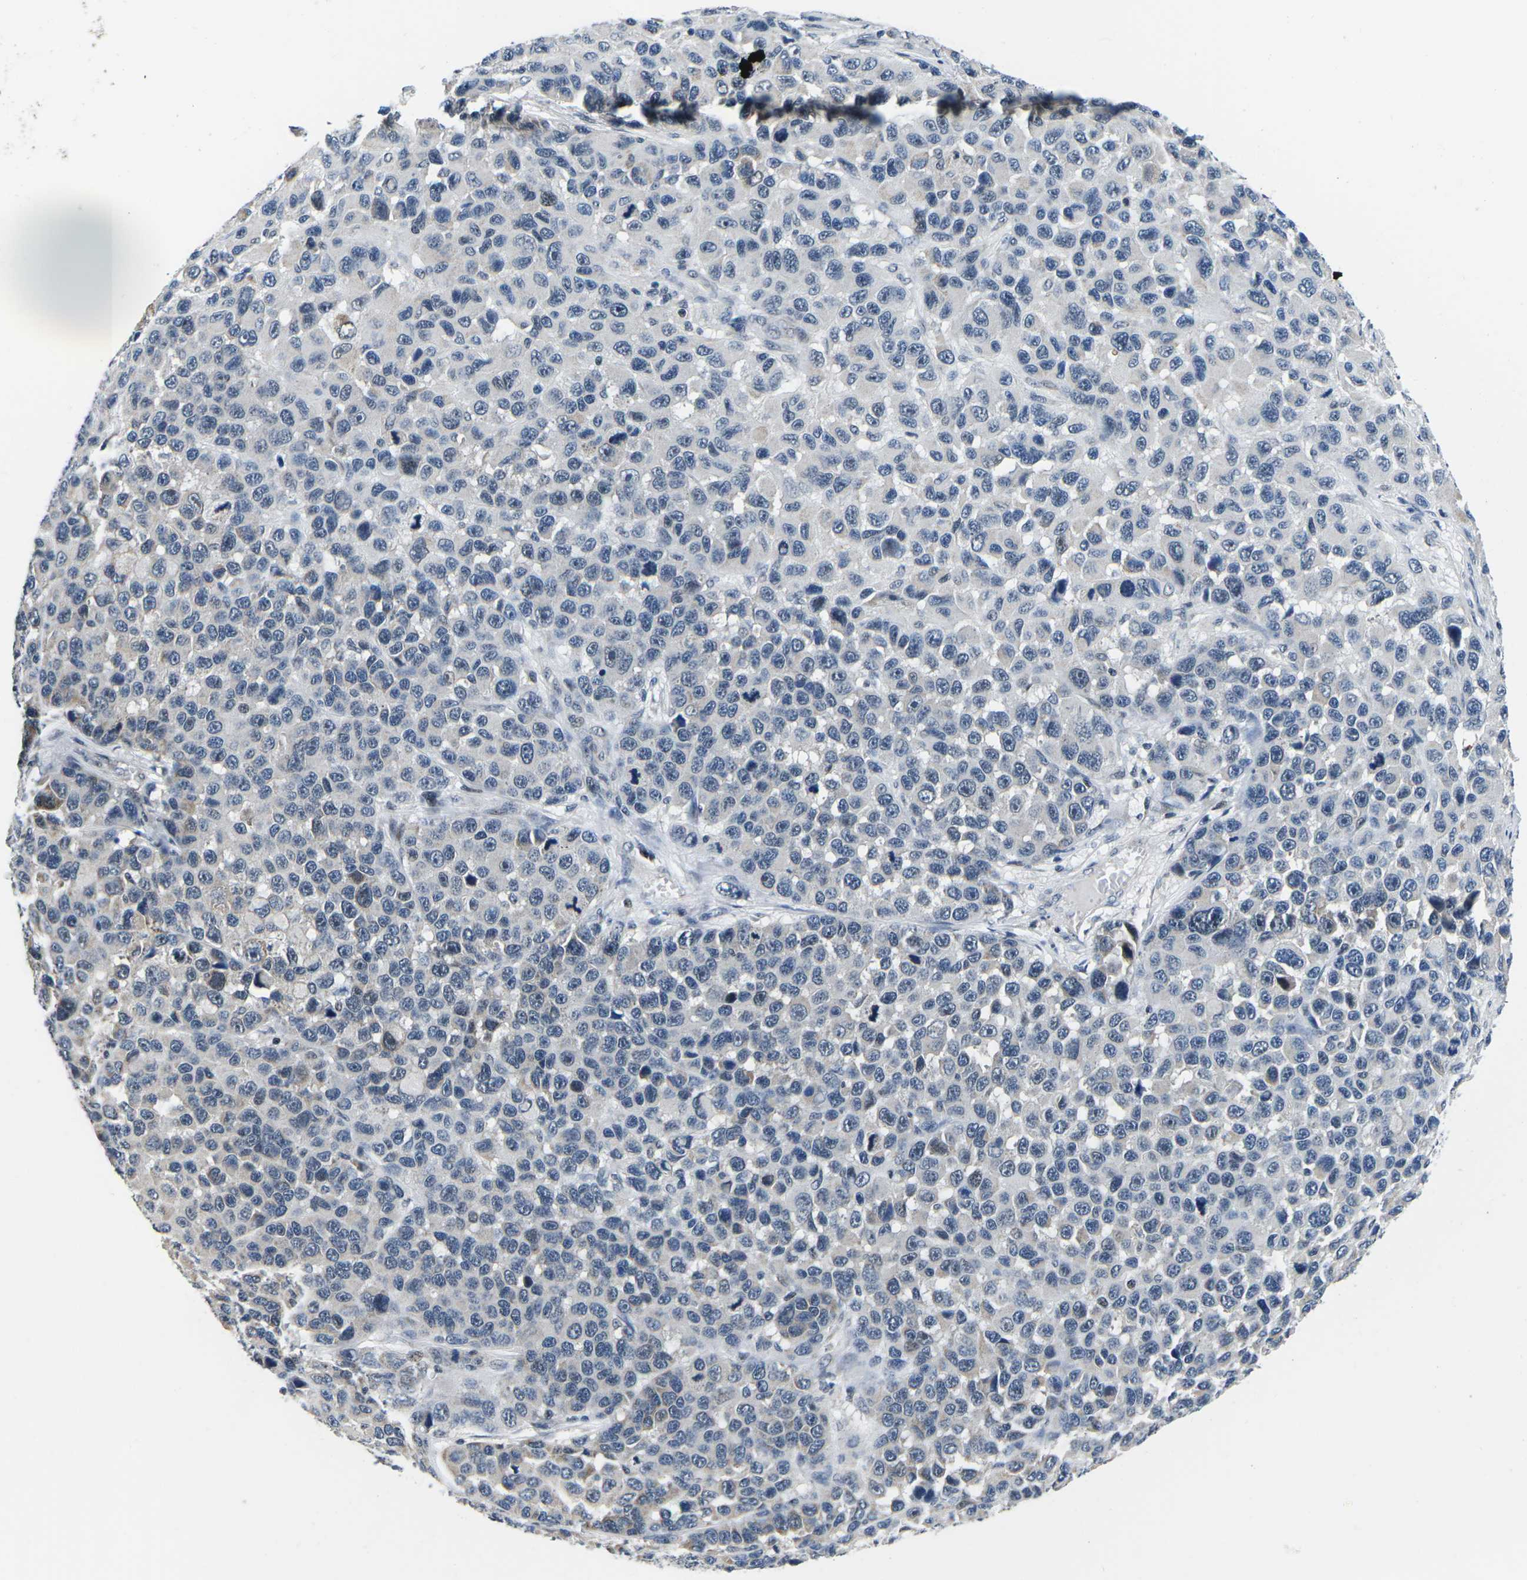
{"staining": {"intensity": "negative", "quantity": "none", "location": "none"}, "tissue": "melanoma", "cell_type": "Tumor cells", "image_type": "cancer", "snomed": [{"axis": "morphology", "description": "Malignant melanoma, NOS"}, {"axis": "topography", "description": "Skin"}], "caption": "Tumor cells show no significant protein staining in malignant melanoma.", "gene": "CDC73", "patient": {"sex": "male", "age": 53}}